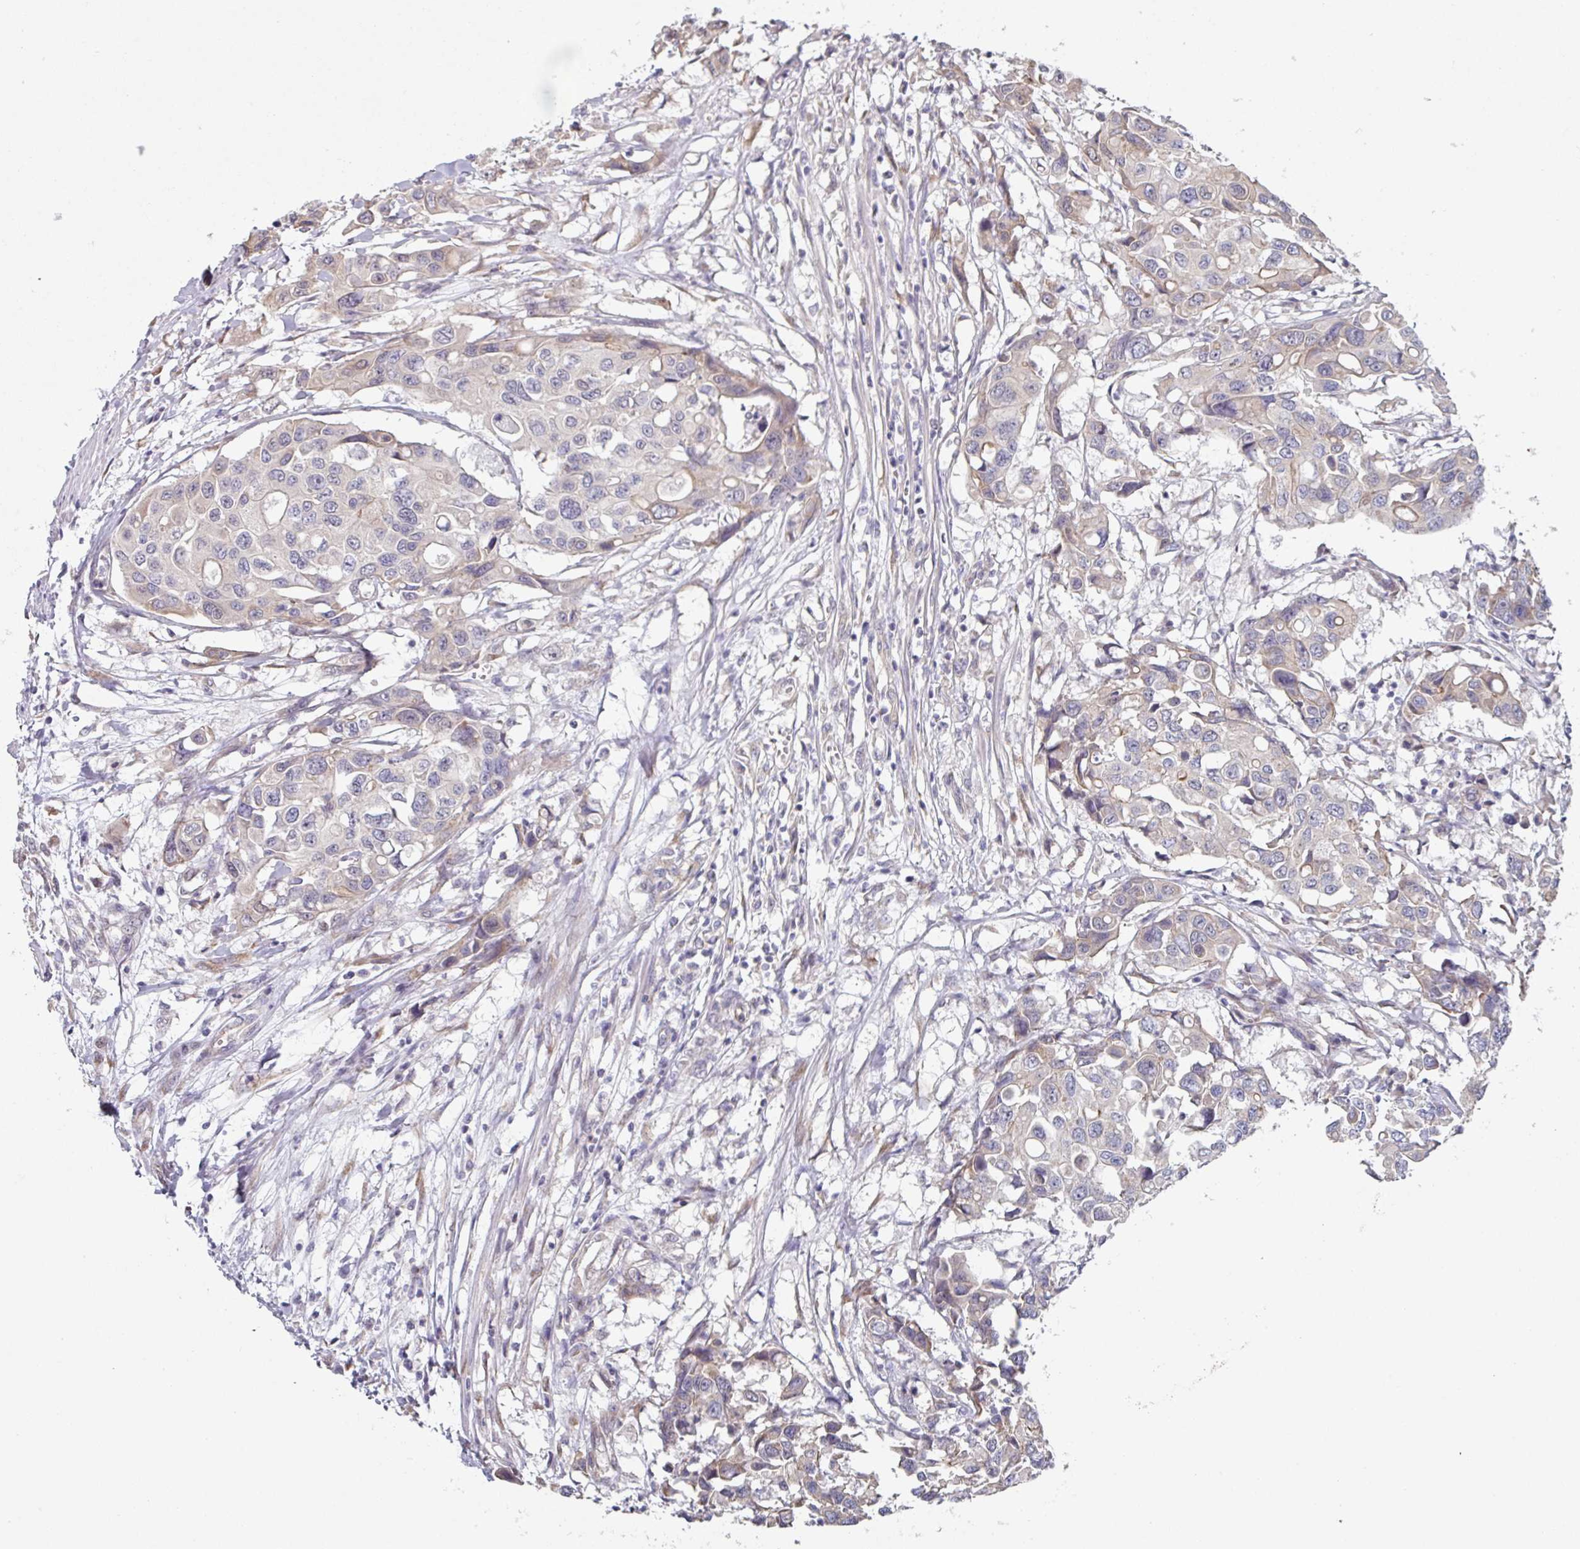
{"staining": {"intensity": "negative", "quantity": "none", "location": "none"}, "tissue": "colorectal cancer", "cell_type": "Tumor cells", "image_type": "cancer", "snomed": [{"axis": "morphology", "description": "Adenocarcinoma, NOS"}, {"axis": "topography", "description": "Colon"}], "caption": "Immunohistochemistry (IHC) micrograph of neoplastic tissue: human colorectal cancer stained with DAB demonstrates no significant protein expression in tumor cells.", "gene": "TMED5", "patient": {"sex": "male", "age": 77}}